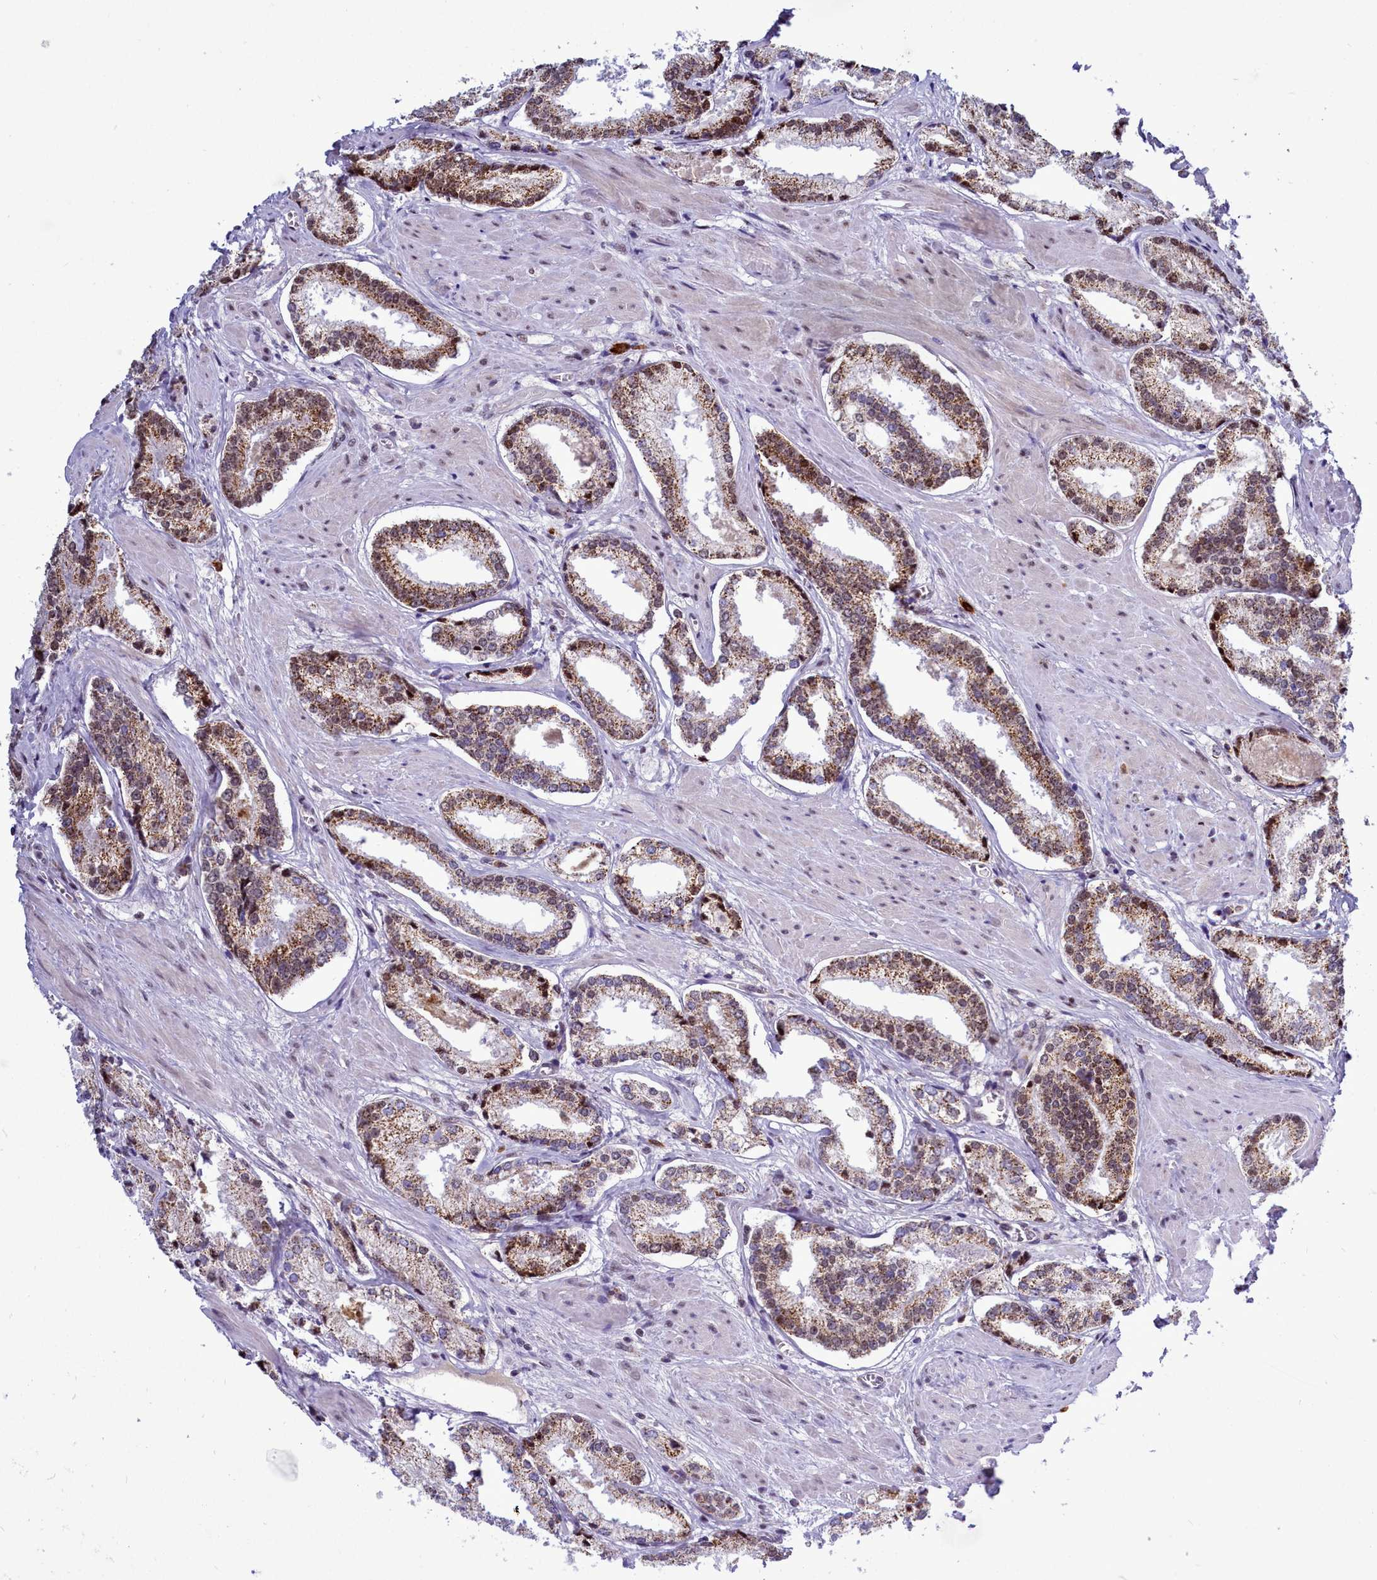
{"staining": {"intensity": "moderate", "quantity": ">75%", "location": "cytoplasmic/membranous,nuclear"}, "tissue": "prostate cancer", "cell_type": "Tumor cells", "image_type": "cancer", "snomed": [{"axis": "morphology", "description": "Adenocarcinoma, Low grade"}, {"axis": "topography", "description": "Prostate"}], "caption": "Moderate cytoplasmic/membranous and nuclear protein staining is present in about >75% of tumor cells in low-grade adenocarcinoma (prostate). (DAB IHC, brown staining for protein, blue staining for nuclei).", "gene": "POM121L2", "patient": {"sex": "male", "age": 54}}